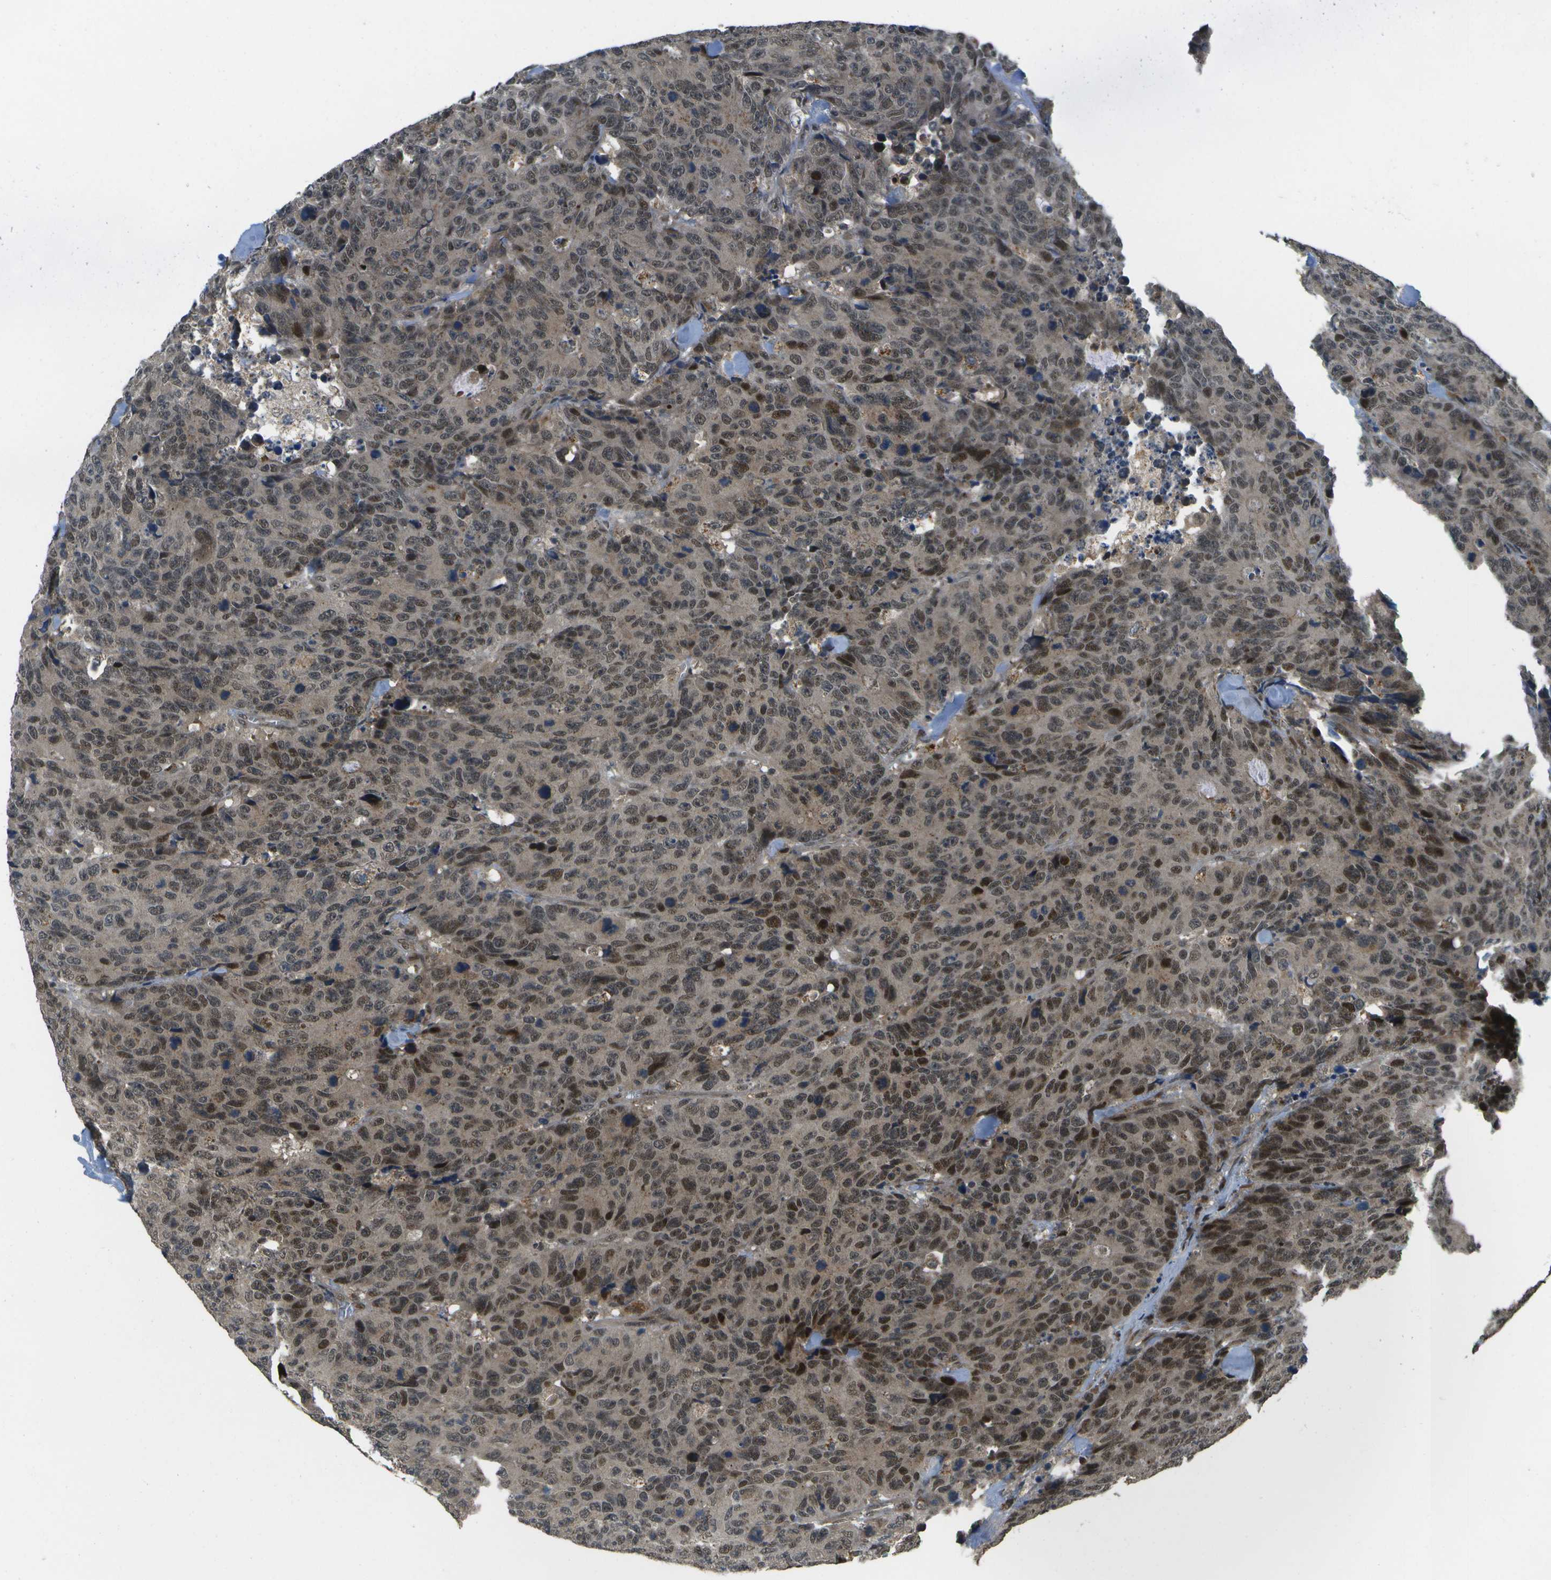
{"staining": {"intensity": "moderate", "quantity": "25%-75%", "location": "cytoplasmic/membranous,nuclear"}, "tissue": "colorectal cancer", "cell_type": "Tumor cells", "image_type": "cancer", "snomed": [{"axis": "morphology", "description": "Adenocarcinoma, NOS"}, {"axis": "topography", "description": "Colon"}], "caption": "Immunohistochemistry image of colorectal cancer (adenocarcinoma) stained for a protein (brown), which reveals medium levels of moderate cytoplasmic/membranous and nuclear positivity in about 25%-75% of tumor cells.", "gene": "GANC", "patient": {"sex": "female", "age": 86}}